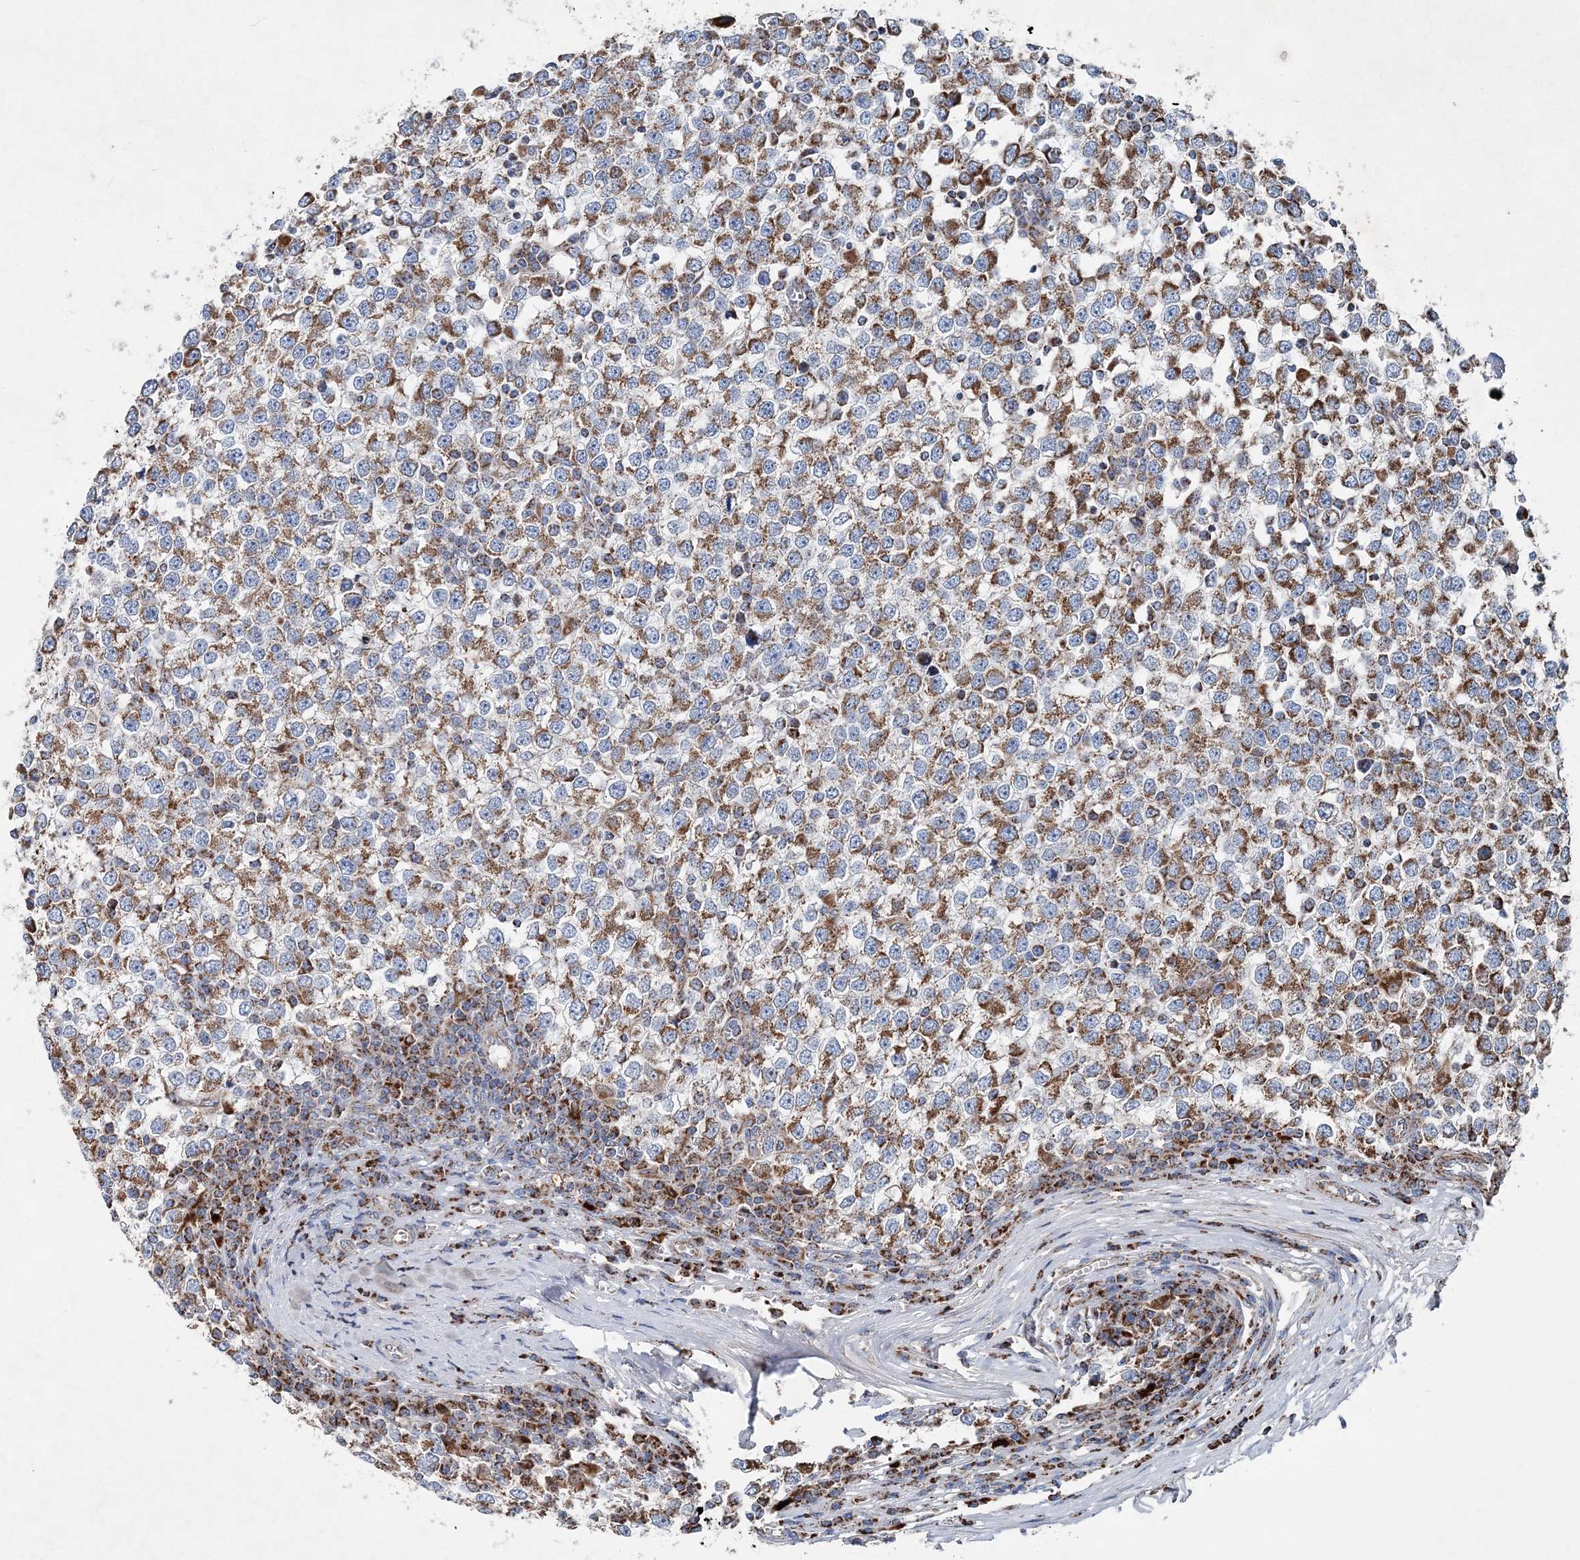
{"staining": {"intensity": "moderate", "quantity": ">75%", "location": "cytoplasmic/membranous"}, "tissue": "testis cancer", "cell_type": "Tumor cells", "image_type": "cancer", "snomed": [{"axis": "morphology", "description": "Seminoma, NOS"}, {"axis": "topography", "description": "Testis"}], "caption": "A high-resolution histopathology image shows IHC staining of testis cancer, which exhibits moderate cytoplasmic/membranous positivity in about >75% of tumor cells. Immunohistochemistry stains the protein of interest in brown and the nuclei are stained blue.", "gene": "SPAG16", "patient": {"sex": "male", "age": 65}}